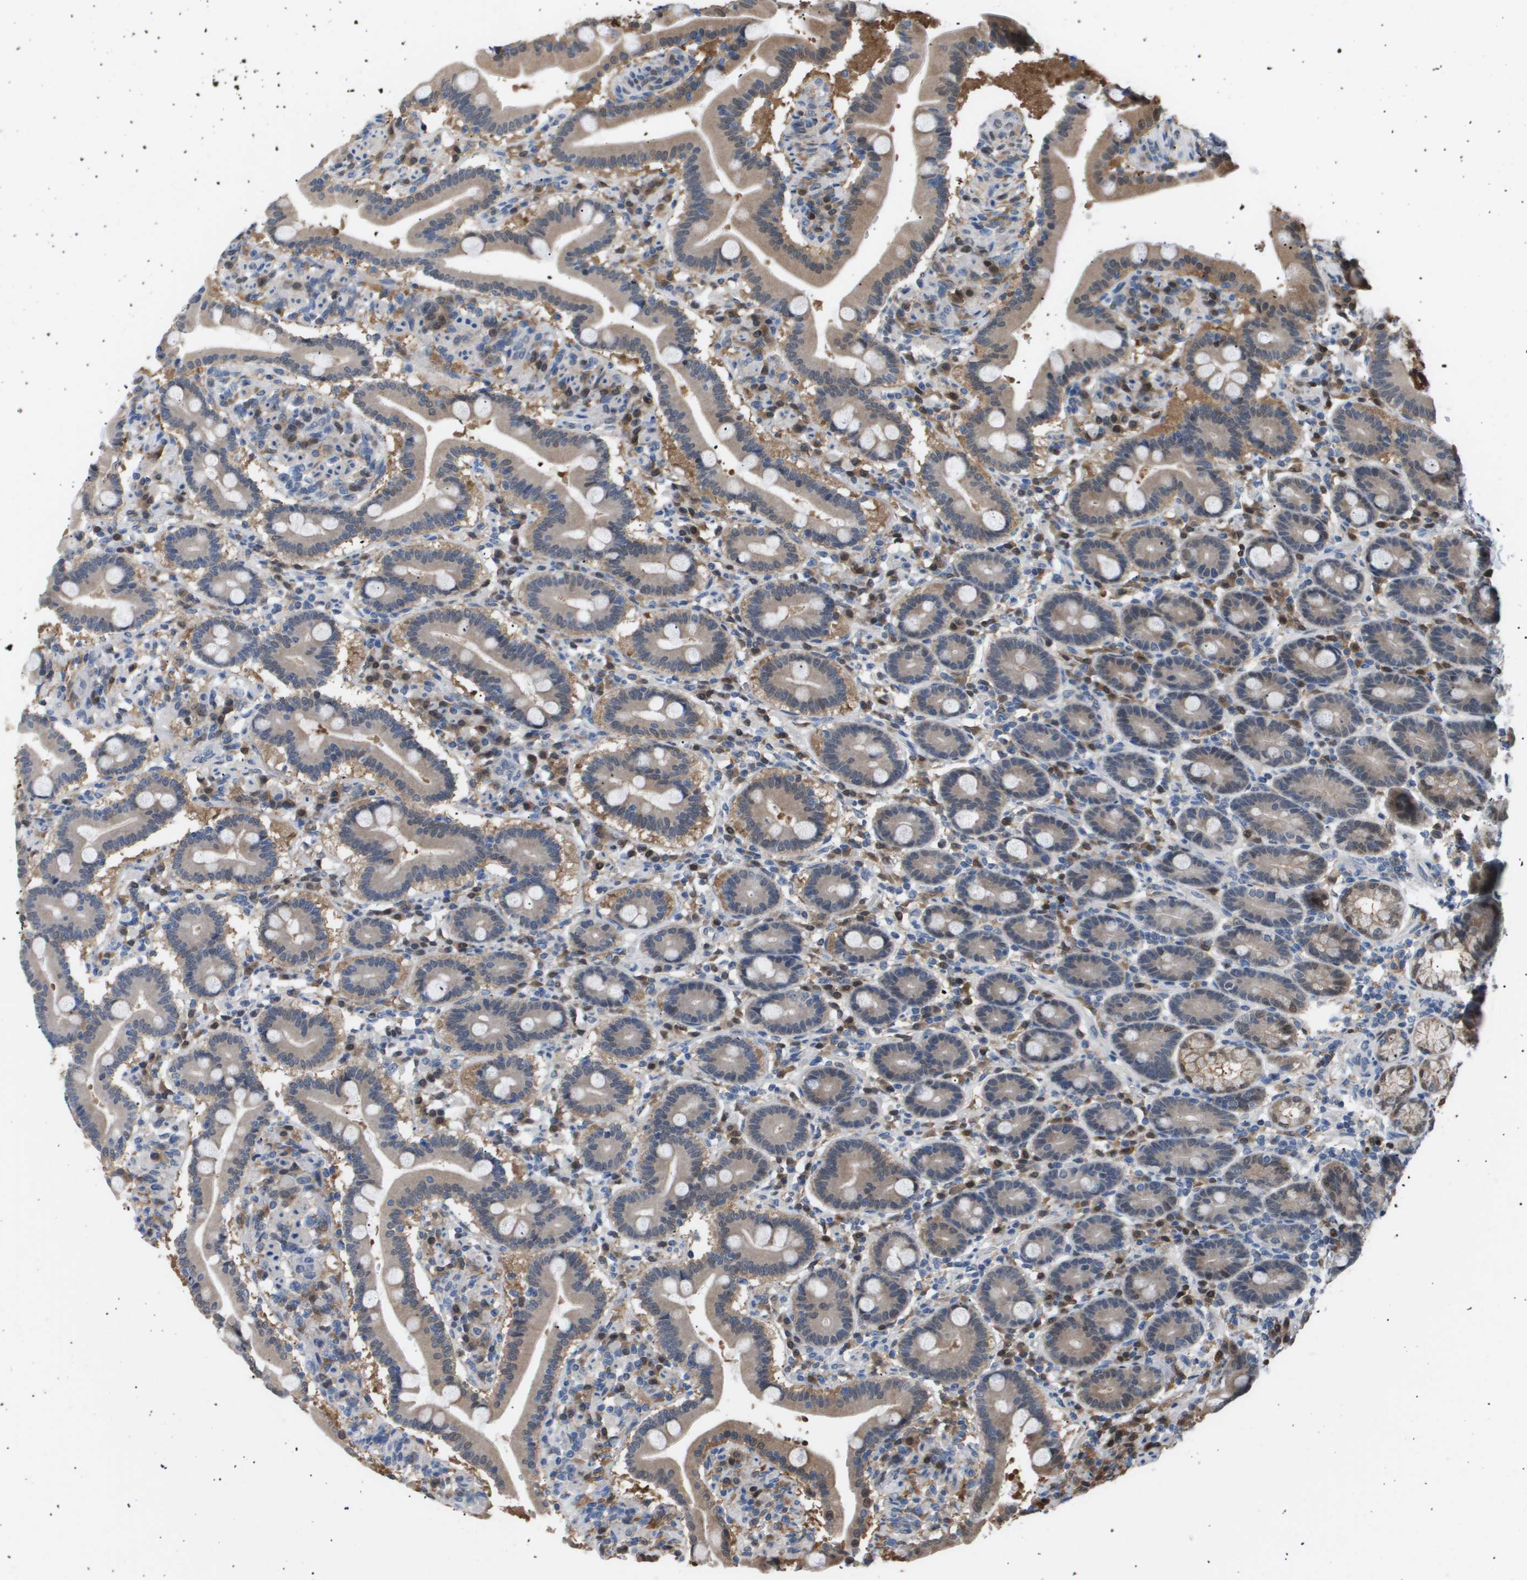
{"staining": {"intensity": "moderate", "quantity": "25%-75%", "location": "cytoplasmic/membranous,nuclear"}, "tissue": "duodenum", "cell_type": "Glandular cells", "image_type": "normal", "snomed": [{"axis": "morphology", "description": "Normal tissue, NOS"}, {"axis": "topography", "description": "Duodenum"}], "caption": "Immunohistochemical staining of normal duodenum shows moderate cytoplasmic/membranous,nuclear protein positivity in about 25%-75% of glandular cells. Using DAB (3,3'-diaminobenzidine) (brown) and hematoxylin (blue) stains, captured at high magnification using brightfield microscopy.", "gene": "AKR1A1", "patient": {"sex": "male", "age": 54}}